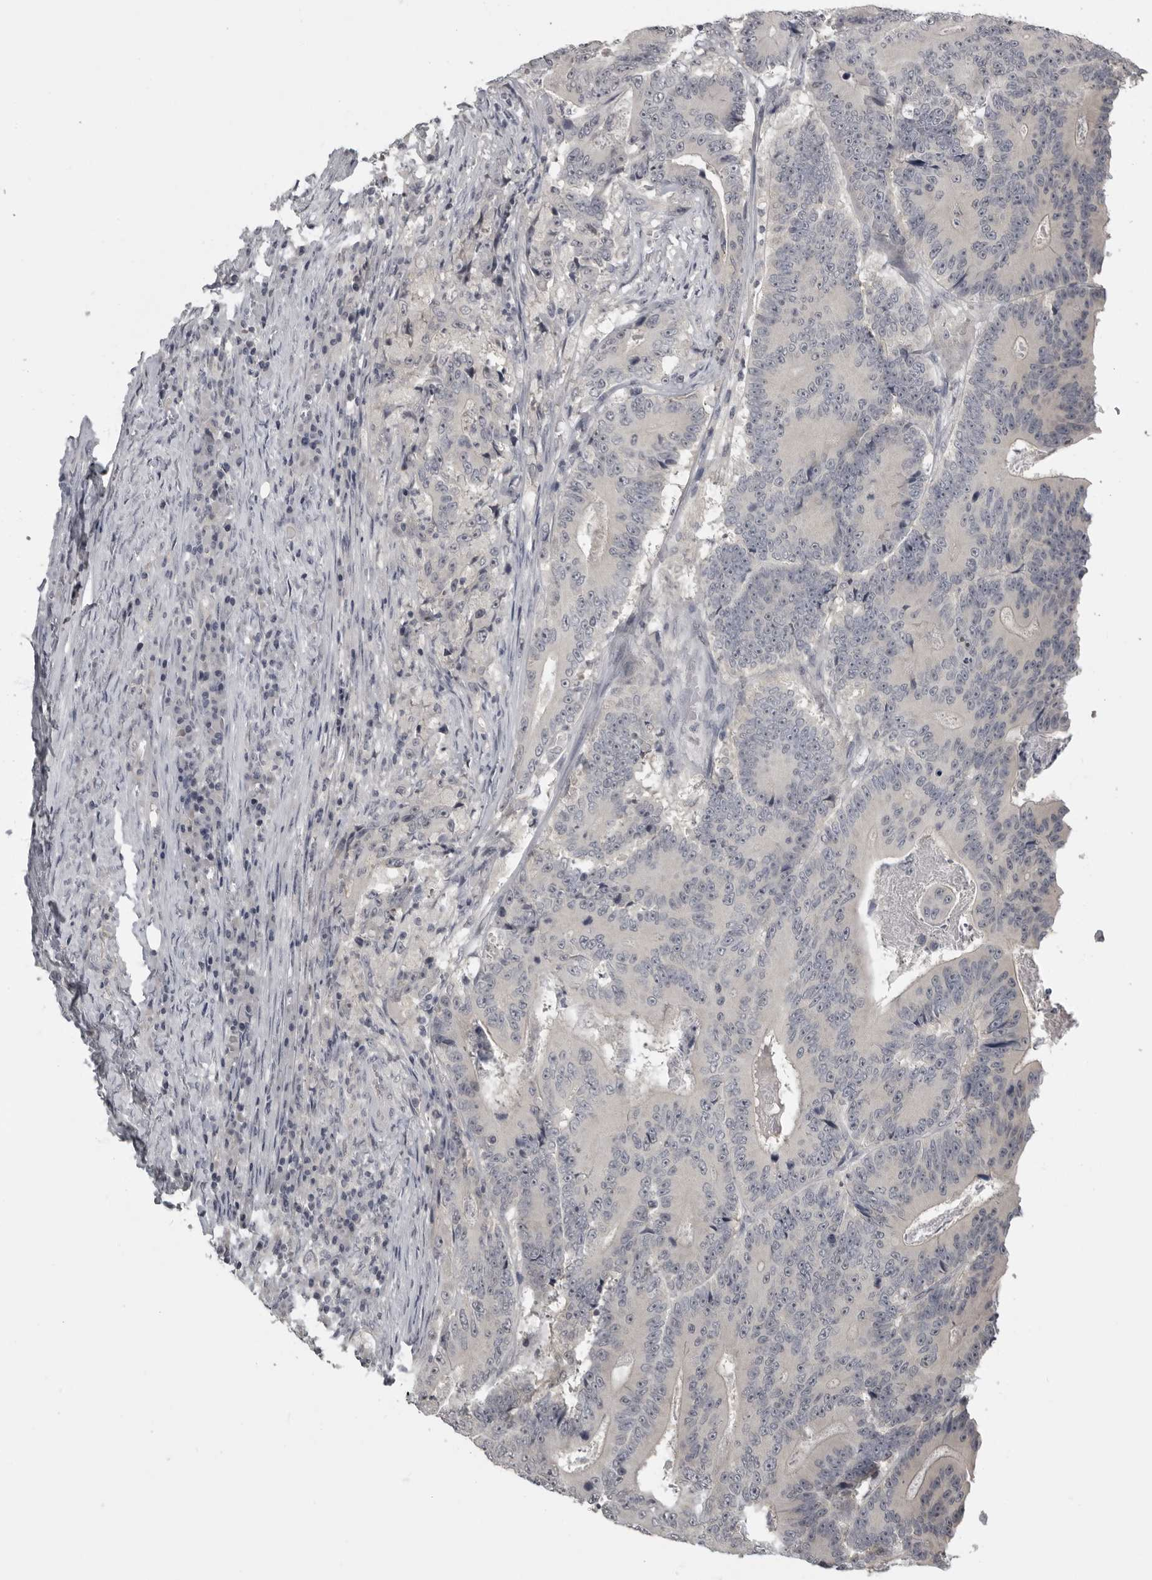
{"staining": {"intensity": "negative", "quantity": "none", "location": "none"}, "tissue": "colorectal cancer", "cell_type": "Tumor cells", "image_type": "cancer", "snomed": [{"axis": "morphology", "description": "Adenocarcinoma, NOS"}, {"axis": "topography", "description": "Colon"}], "caption": "High magnification brightfield microscopy of colorectal adenocarcinoma stained with DAB (brown) and counterstained with hematoxylin (blue): tumor cells show no significant positivity.", "gene": "MRTO4", "patient": {"sex": "male", "age": 83}}